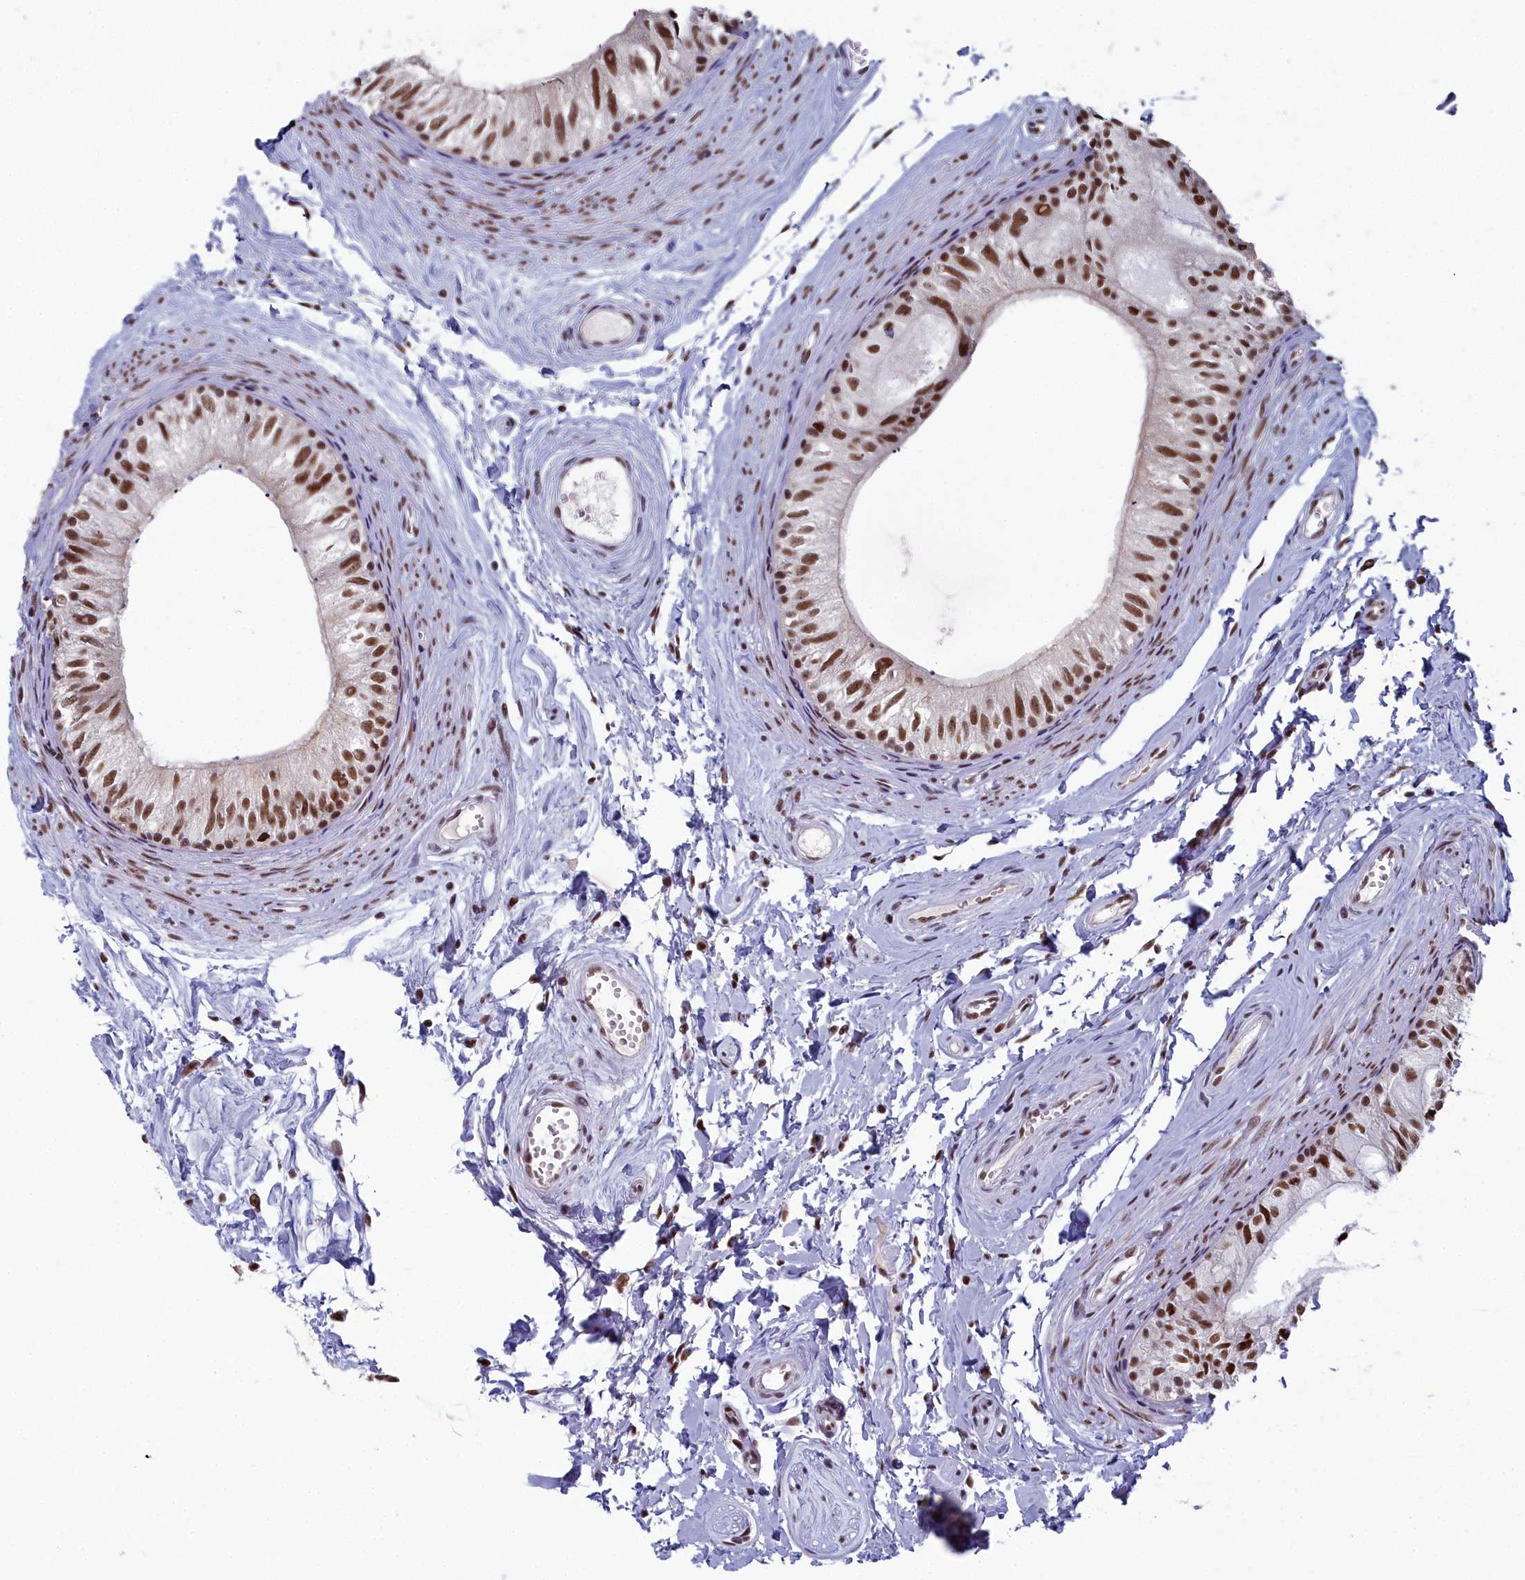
{"staining": {"intensity": "strong", "quantity": ">75%", "location": "nuclear"}, "tissue": "epididymis", "cell_type": "Glandular cells", "image_type": "normal", "snomed": [{"axis": "morphology", "description": "Normal tissue, NOS"}, {"axis": "topography", "description": "Epididymis"}], "caption": "Unremarkable epididymis demonstrates strong nuclear positivity in about >75% of glandular cells, visualized by immunohistochemistry.", "gene": "SF3B3", "patient": {"sex": "male", "age": 56}}